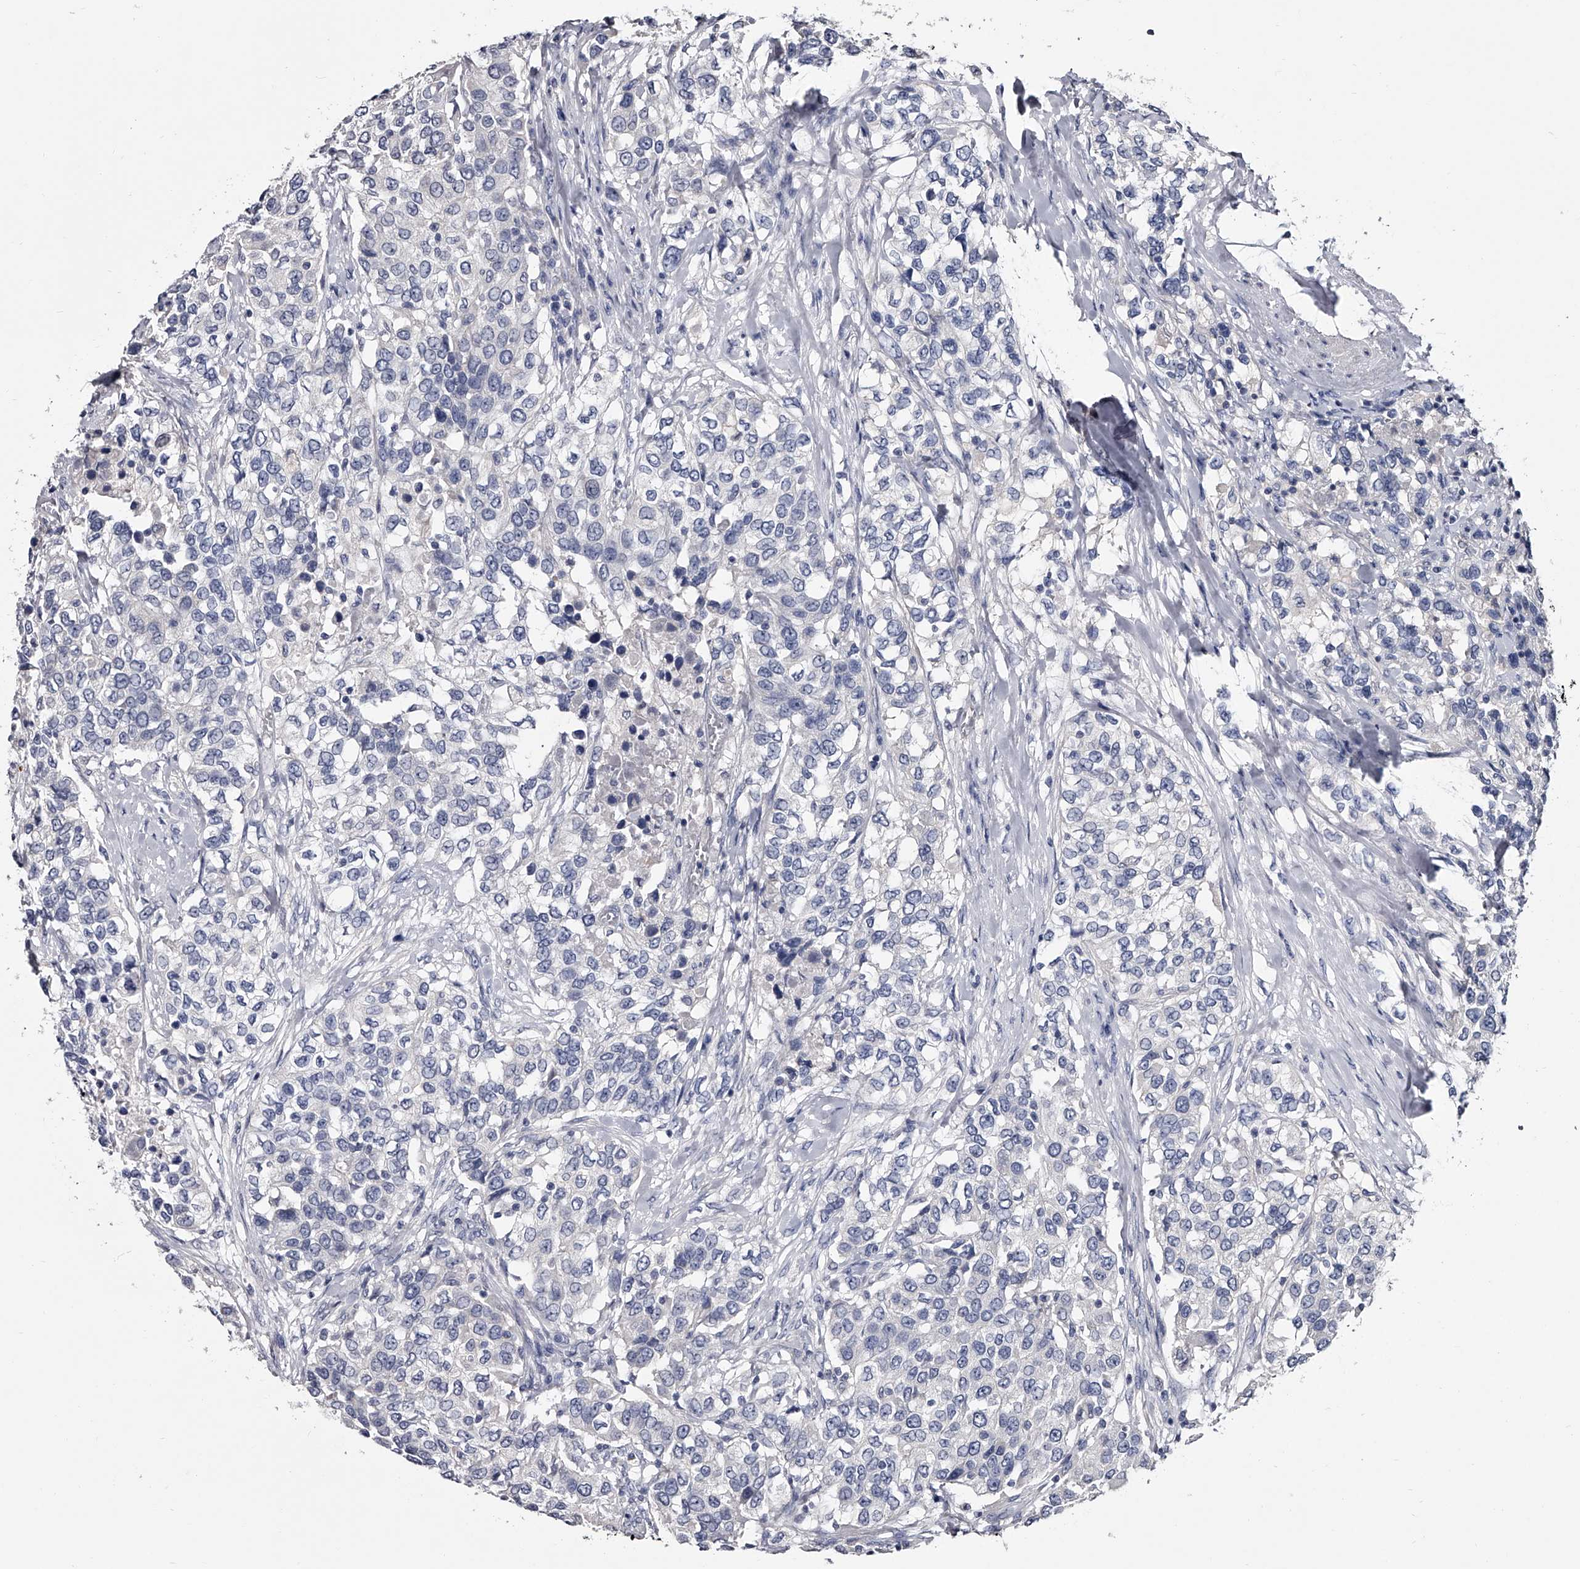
{"staining": {"intensity": "negative", "quantity": "none", "location": "none"}, "tissue": "urothelial cancer", "cell_type": "Tumor cells", "image_type": "cancer", "snomed": [{"axis": "morphology", "description": "Urothelial carcinoma, High grade"}, {"axis": "topography", "description": "Urinary bladder"}], "caption": "There is no significant staining in tumor cells of urothelial carcinoma (high-grade).", "gene": "GAPVD1", "patient": {"sex": "female", "age": 80}}